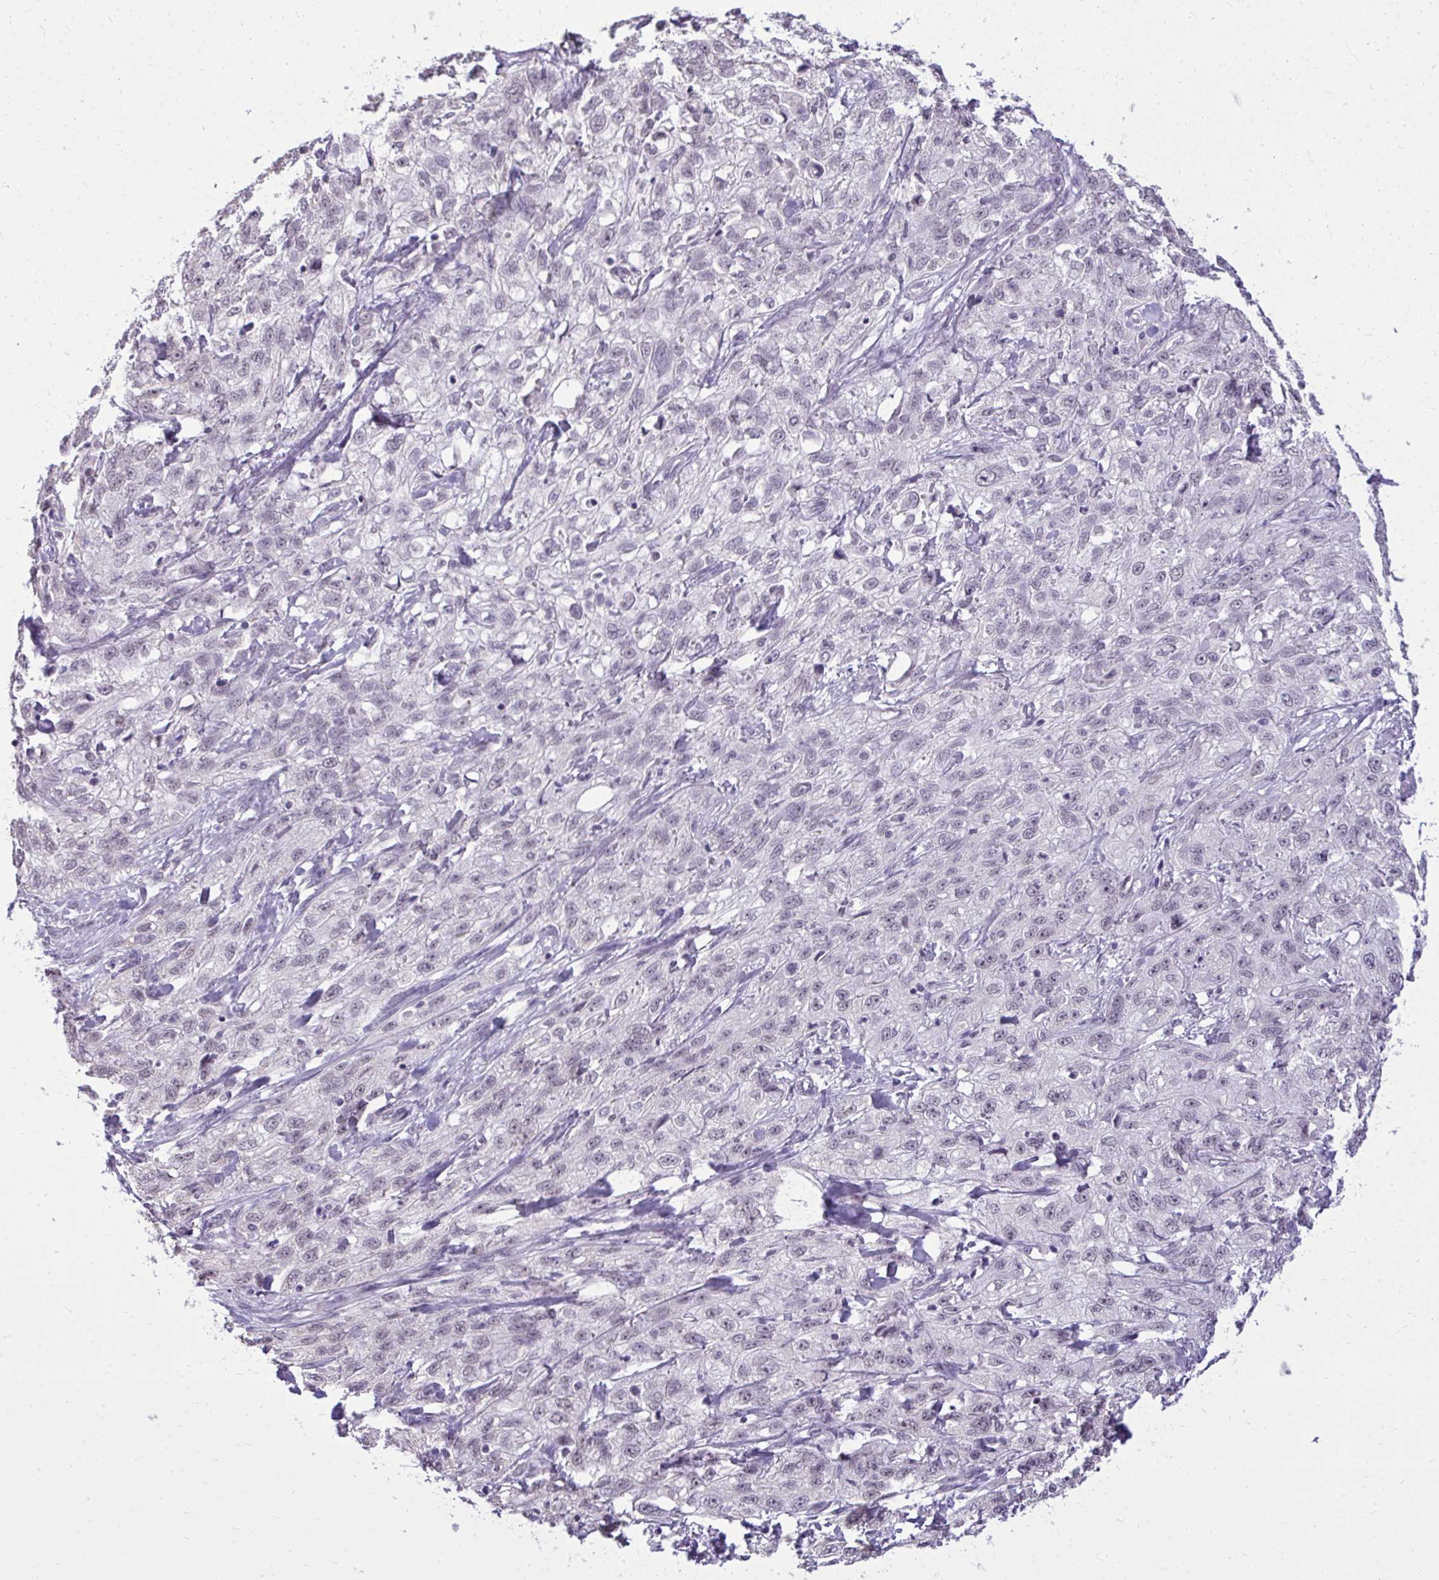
{"staining": {"intensity": "negative", "quantity": "none", "location": "none"}, "tissue": "skin cancer", "cell_type": "Tumor cells", "image_type": "cancer", "snomed": [{"axis": "morphology", "description": "Squamous cell carcinoma, NOS"}, {"axis": "topography", "description": "Skin"}, {"axis": "topography", "description": "Vulva"}], "caption": "Histopathology image shows no protein positivity in tumor cells of skin cancer (squamous cell carcinoma) tissue.", "gene": "NPPA", "patient": {"sex": "female", "age": 86}}